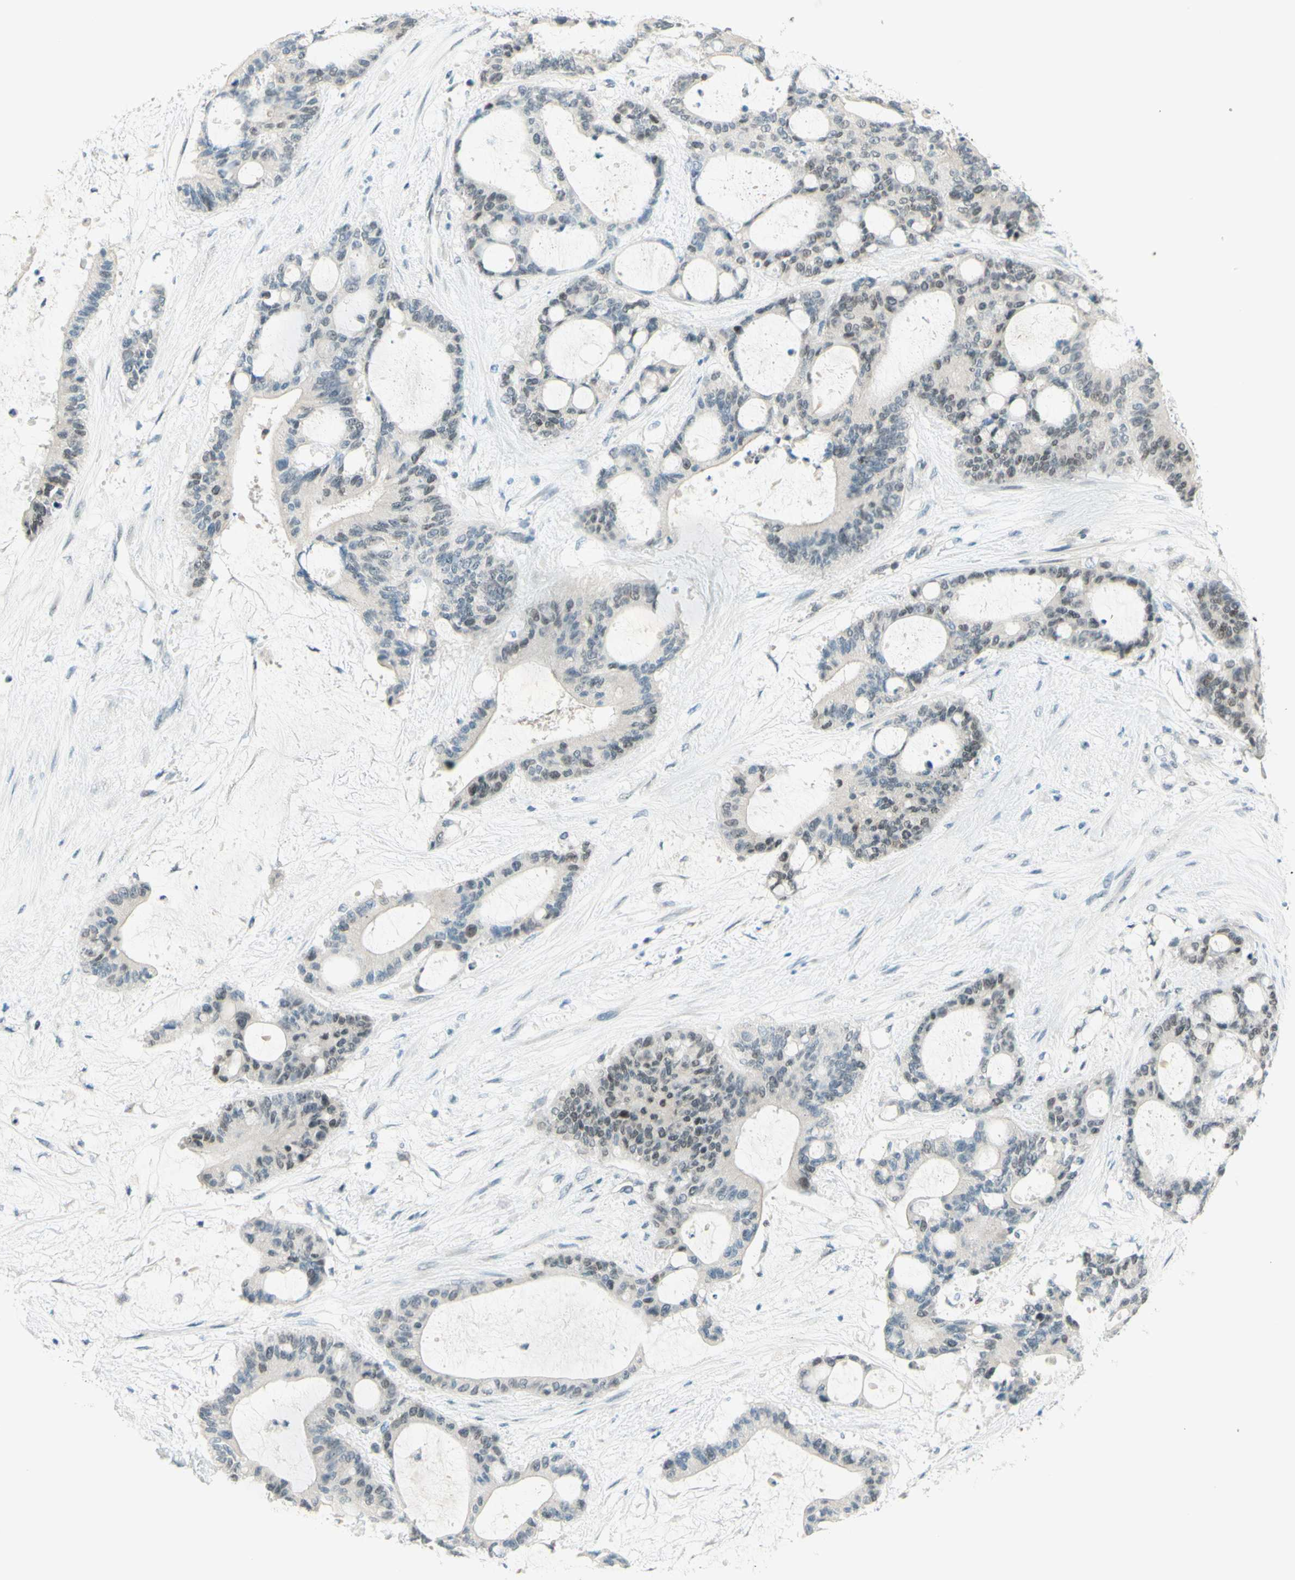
{"staining": {"intensity": "weak", "quantity": "25%-75%", "location": "nuclear"}, "tissue": "liver cancer", "cell_type": "Tumor cells", "image_type": "cancer", "snomed": [{"axis": "morphology", "description": "Cholangiocarcinoma"}, {"axis": "topography", "description": "Liver"}], "caption": "Immunohistochemistry (IHC) image of neoplastic tissue: liver cancer (cholangiocarcinoma) stained using immunohistochemistry (IHC) shows low levels of weak protein expression localized specifically in the nuclear of tumor cells, appearing as a nuclear brown color.", "gene": "JPH1", "patient": {"sex": "female", "age": 73}}